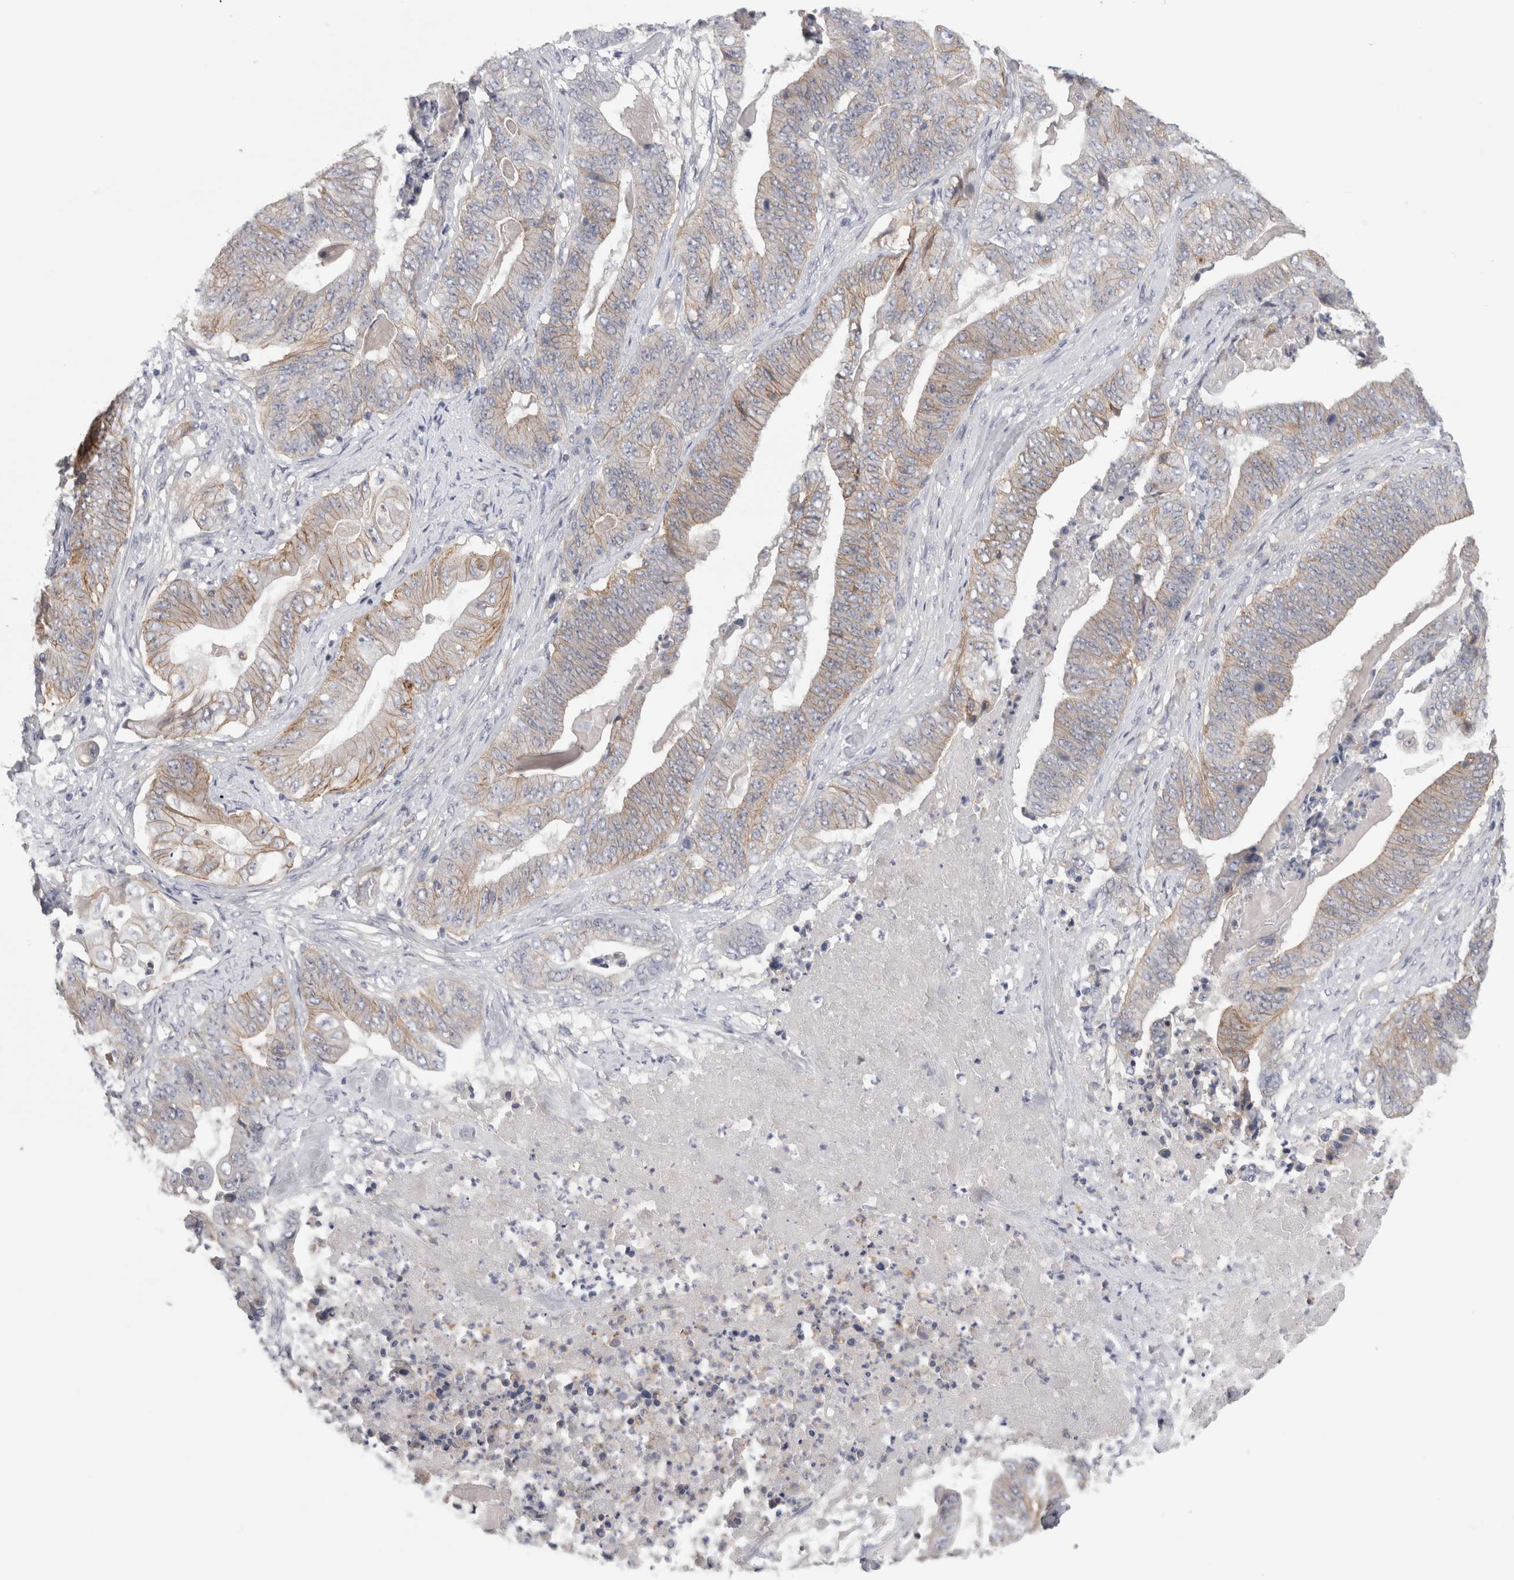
{"staining": {"intensity": "moderate", "quantity": "25%-75%", "location": "cytoplasmic/membranous"}, "tissue": "stomach cancer", "cell_type": "Tumor cells", "image_type": "cancer", "snomed": [{"axis": "morphology", "description": "Adenocarcinoma, NOS"}, {"axis": "topography", "description": "Stomach"}], "caption": "Tumor cells reveal medium levels of moderate cytoplasmic/membranous staining in about 25%-75% of cells in adenocarcinoma (stomach). (Stains: DAB (3,3'-diaminobenzidine) in brown, nuclei in blue, Microscopy: brightfield microscopy at high magnification).", "gene": "VANGL1", "patient": {"sex": "female", "age": 73}}